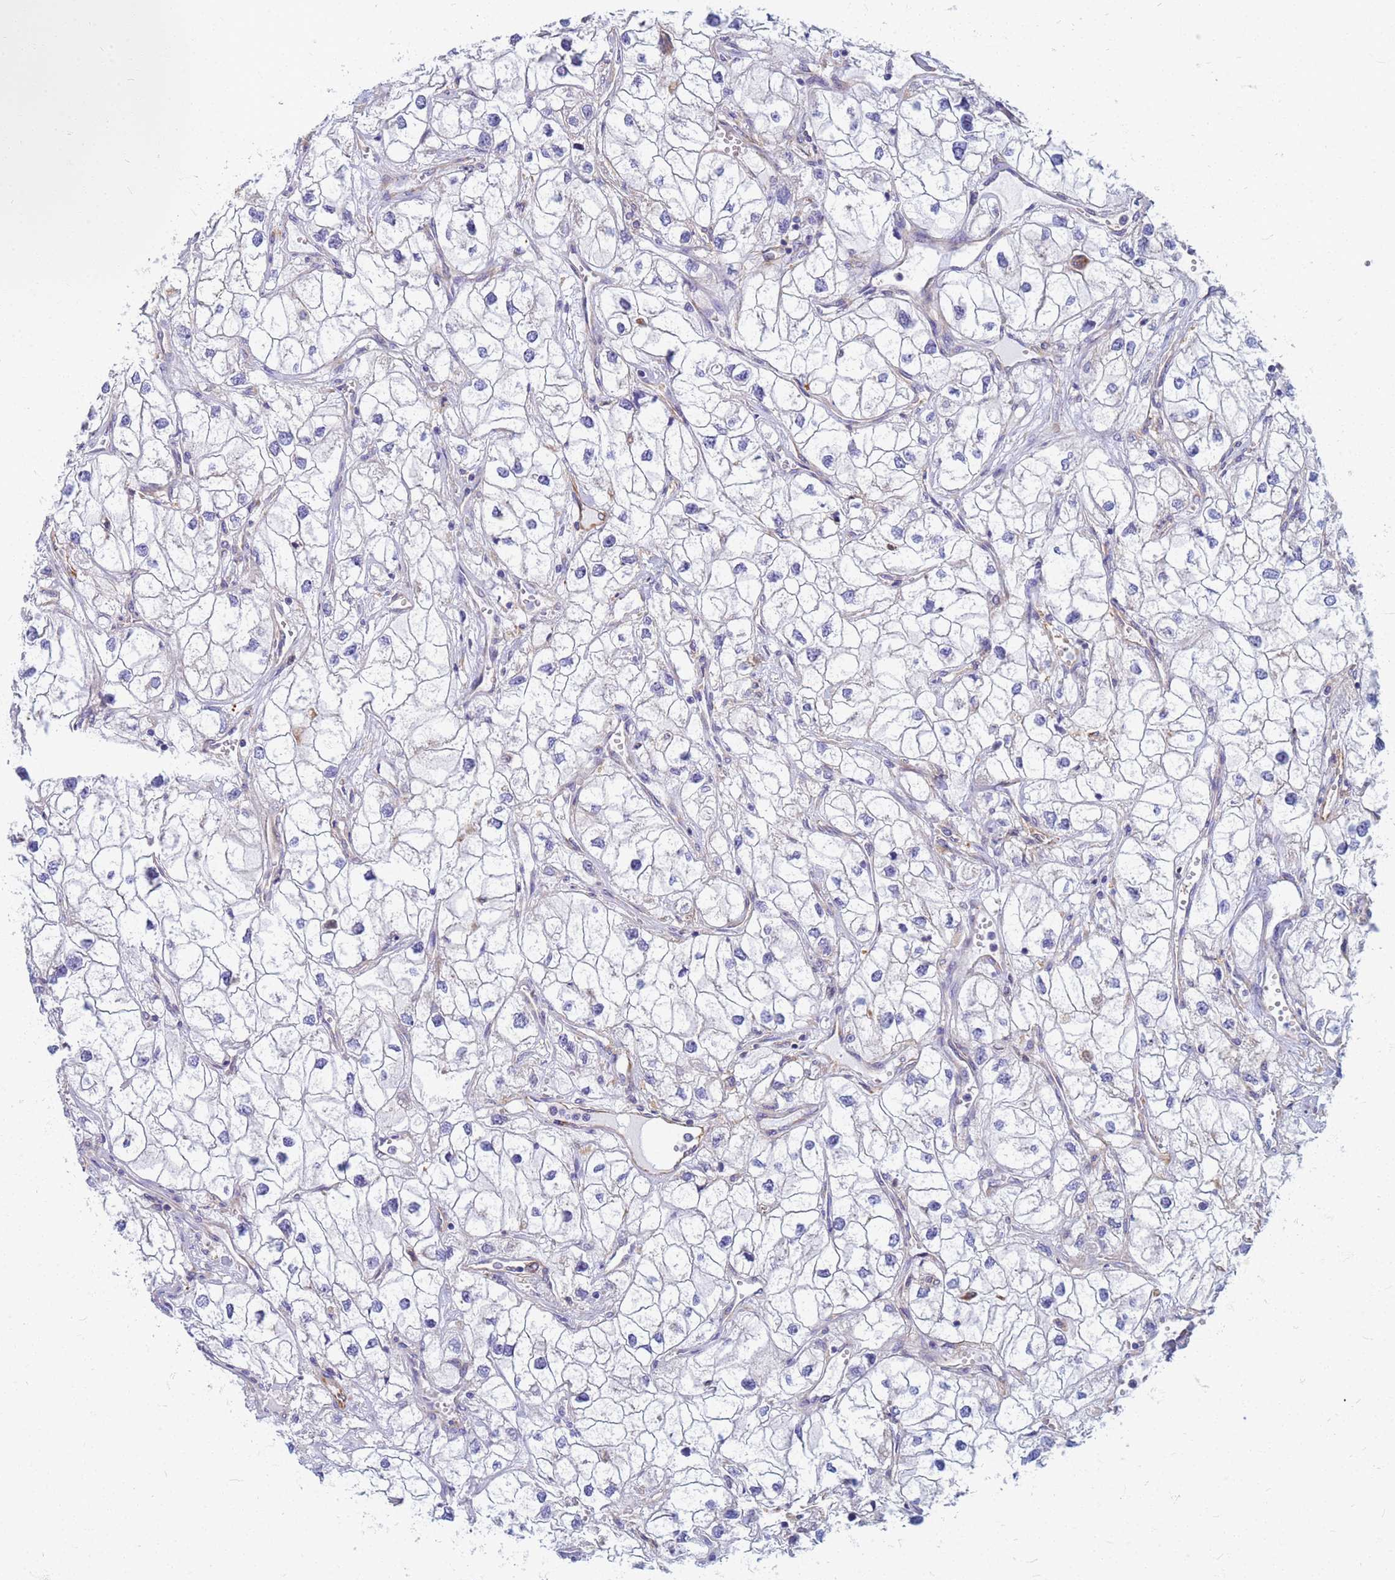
{"staining": {"intensity": "weak", "quantity": "25%-75%", "location": "cytoplasmic/membranous"}, "tissue": "renal cancer", "cell_type": "Tumor cells", "image_type": "cancer", "snomed": [{"axis": "morphology", "description": "Adenocarcinoma, NOS"}, {"axis": "topography", "description": "Kidney"}], "caption": "A brown stain labels weak cytoplasmic/membranous staining of a protein in human renal cancer (adenocarcinoma) tumor cells.", "gene": "EEA1", "patient": {"sex": "male", "age": 59}}